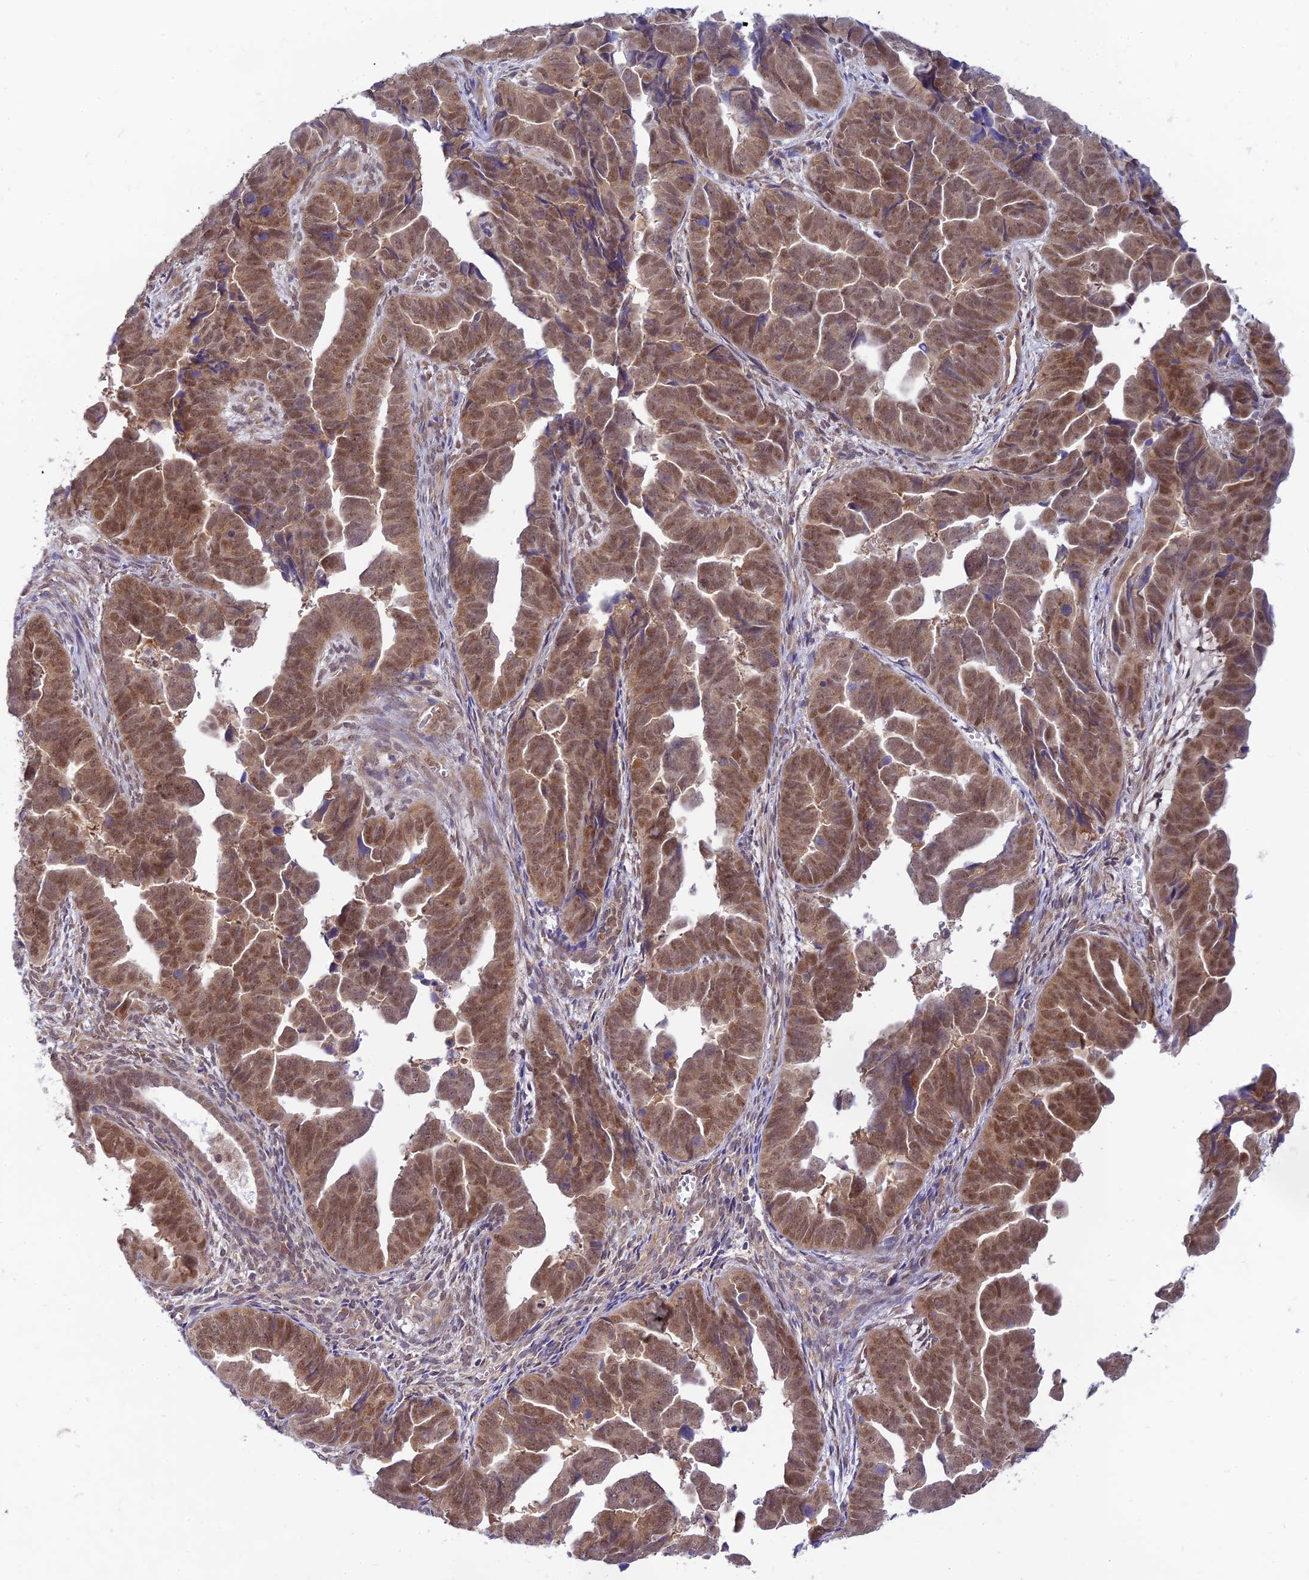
{"staining": {"intensity": "moderate", "quantity": ">75%", "location": "cytoplasmic/membranous,nuclear"}, "tissue": "endometrial cancer", "cell_type": "Tumor cells", "image_type": "cancer", "snomed": [{"axis": "morphology", "description": "Adenocarcinoma, NOS"}, {"axis": "topography", "description": "Endometrium"}], "caption": "This photomicrograph demonstrates adenocarcinoma (endometrial) stained with immunohistochemistry (IHC) to label a protein in brown. The cytoplasmic/membranous and nuclear of tumor cells show moderate positivity for the protein. Nuclei are counter-stained blue.", "gene": "SKIC8", "patient": {"sex": "female", "age": 75}}